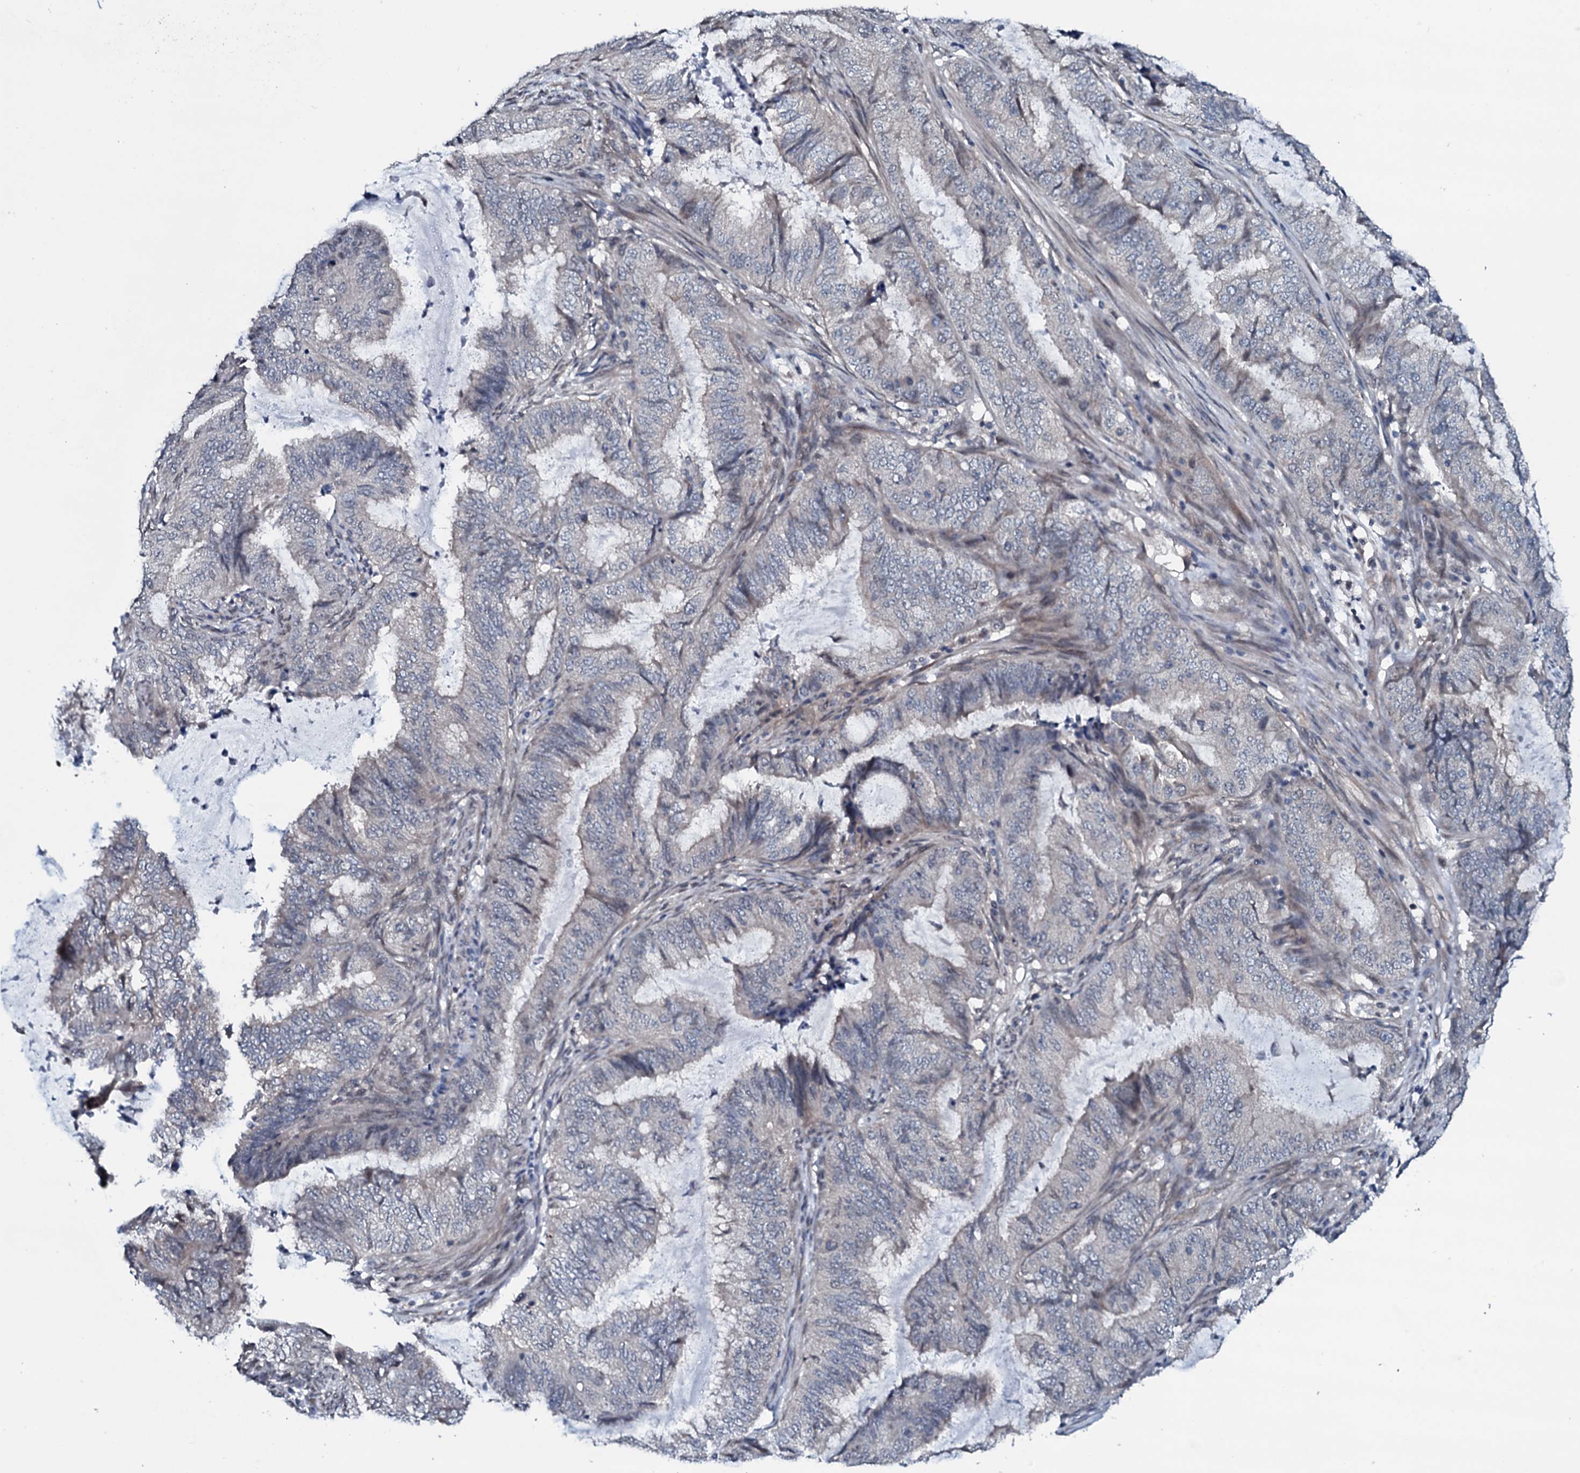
{"staining": {"intensity": "negative", "quantity": "none", "location": "none"}, "tissue": "endometrial cancer", "cell_type": "Tumor cells", "image_type": "cancer", "snomed": [{"axis": "morphology", "description": "Adenocarcinoma, NOS"}, {"axis": "topography", "description": "Endometrium"}], "caption": "Immunohistochemistry (IHC) of endometrial cancer (adenocarcinoma) demonstrates no positivity in tumor cells.", "gene": "OGFOD2", "patient": {"sex": "female", "age": 51}}